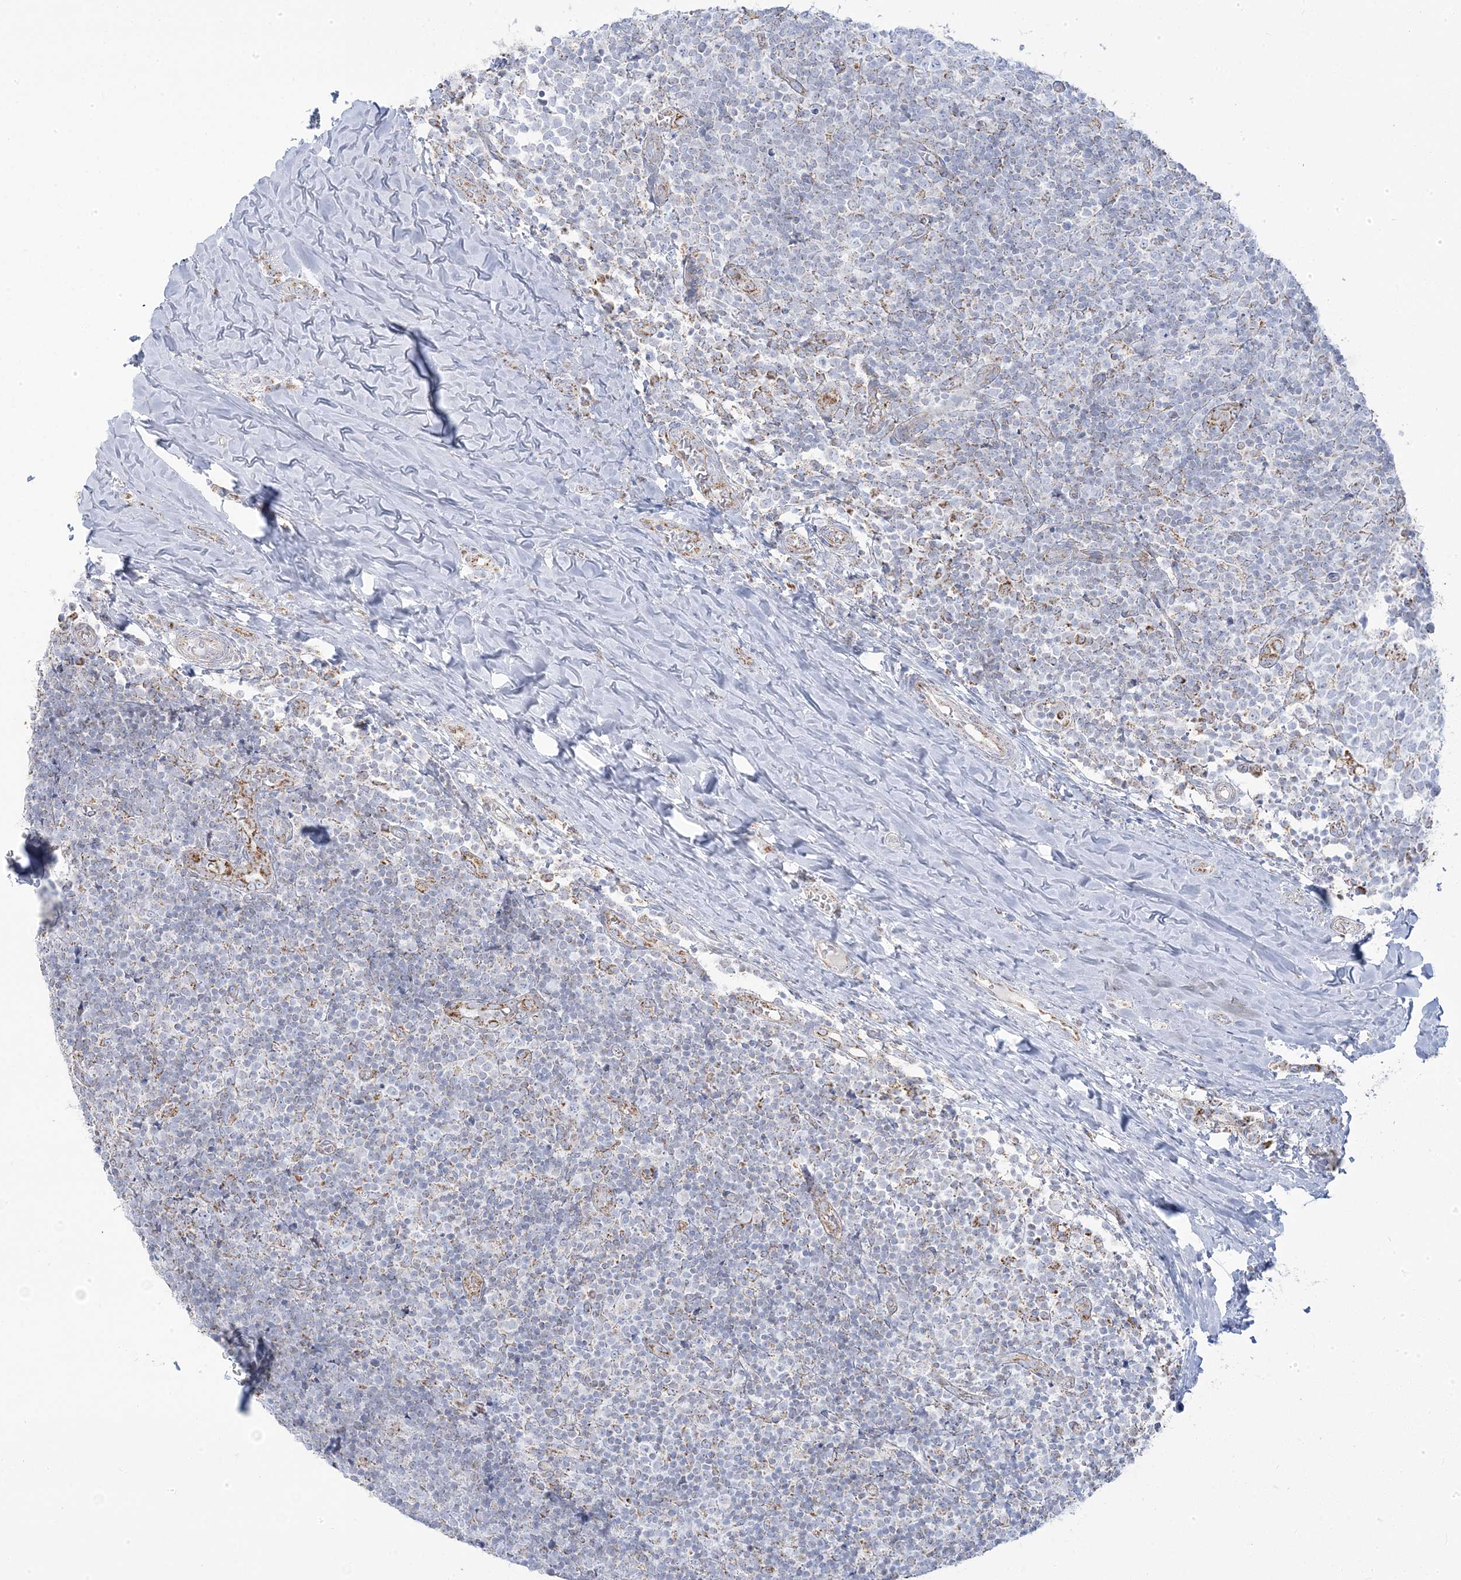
{"staining": {"intensity": "weak", "quantity": "<25%", "location": "cytoplasmic/membranous"}, "tissue": "tonsil", "cell_type": "Germinal center cells", "image_type": "normal", "snomed": [{"axis": "morphology", "description": "Normal tissue, NOS"}, {"axis": "topography", "description": "Tonsil"}], "caption": "A micrograph of human tonsil is negative for staining in germinal center cells. (Stains: DAB (3,3'-diaminobenzidine) immunohistochemistry with hematoxylin counter stain, Microscopy: brightfield microscopy at high magnification).", "gene": "PCCB", "patient": {"sex": "female", "age": 19}}